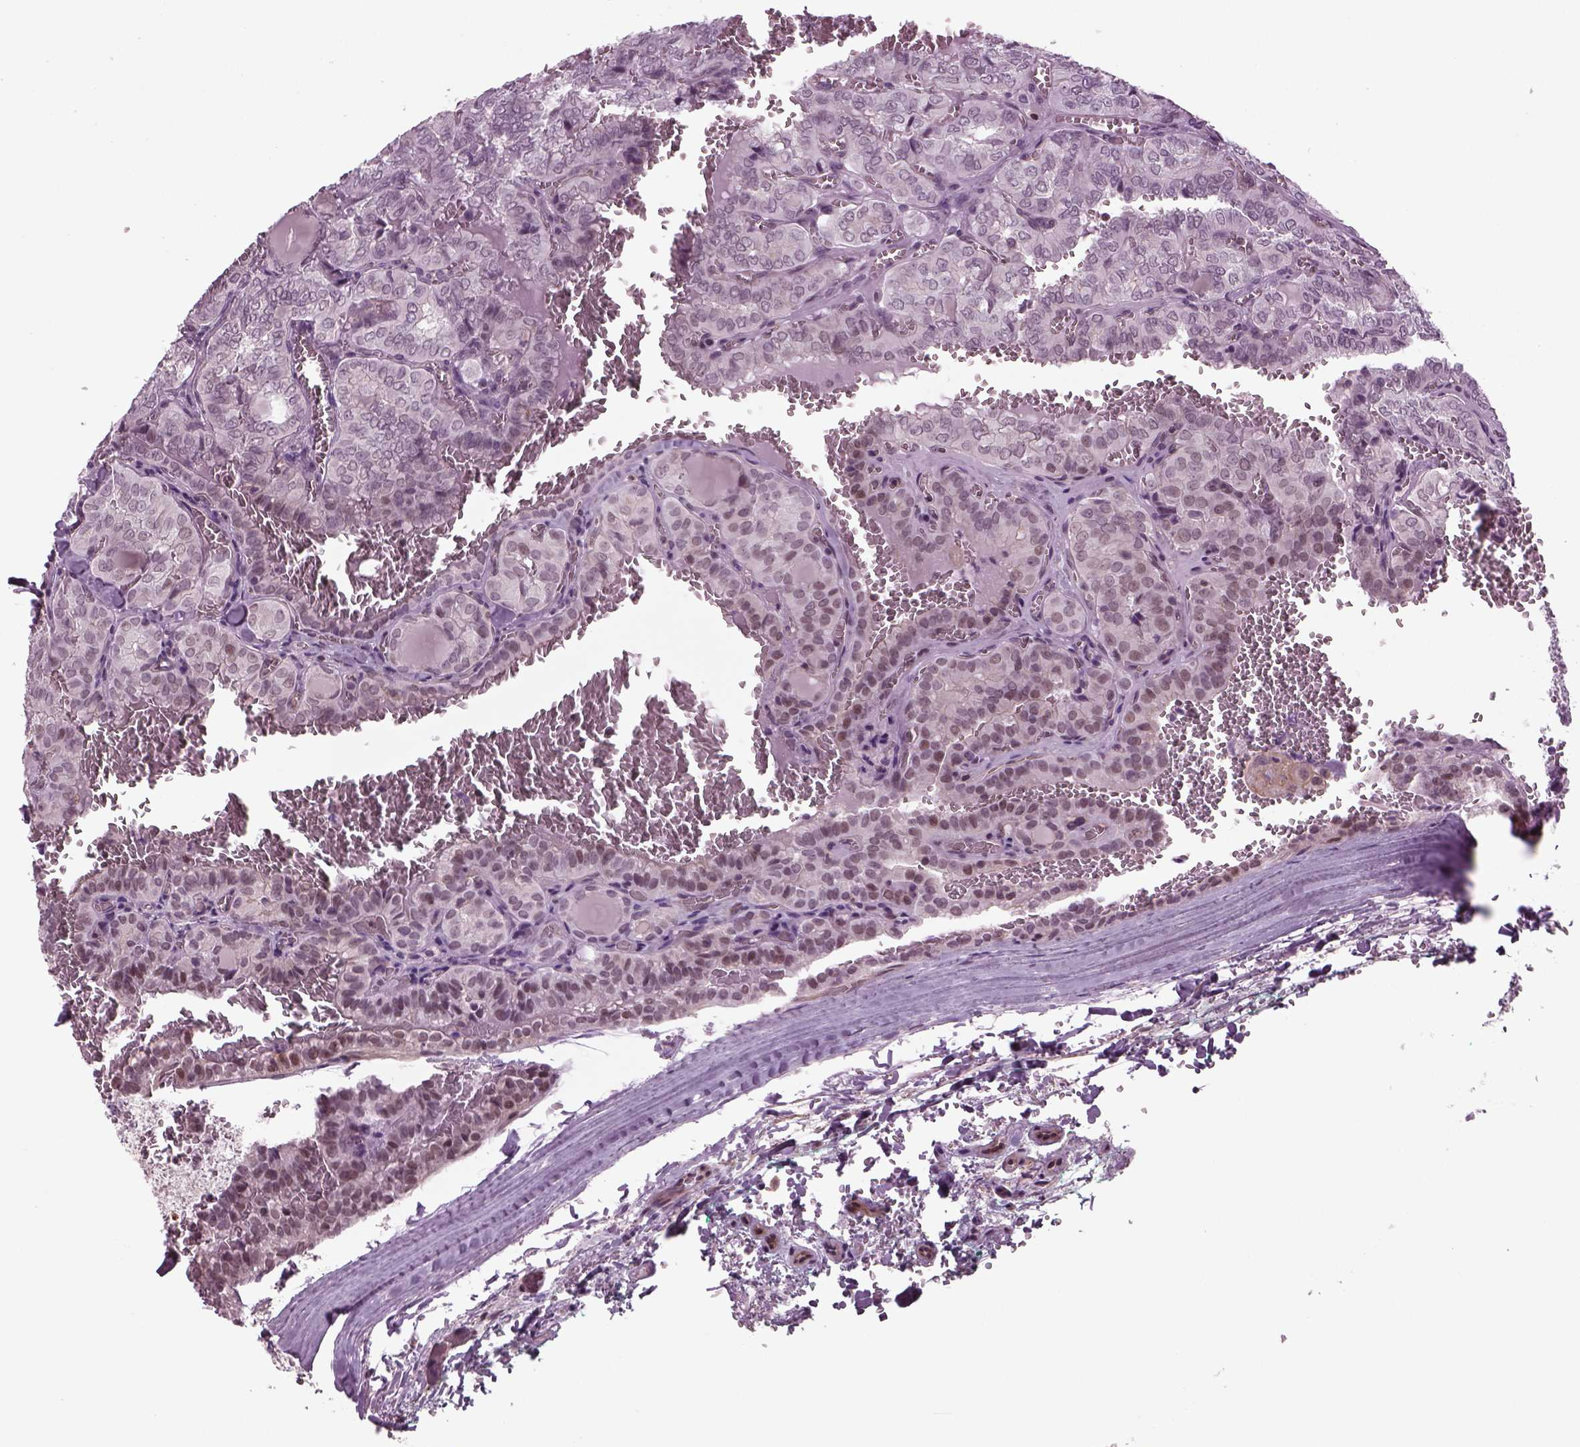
{"staining": {"intensity": "moderate", "quantity": "<25%", "location": "nuclear"}, "tissue": "thyroid cancer", "cell_type": "Tumor cells", "image_type": "cancer", "snomed": [{"axis": "morphology", "description": "Papillary adenocarcinoma, NOS"}, {"axis": "topography", "description": "Thyroid gland"}], "caption": "Human thyroid cancer stained with a protein marker demonstrates moderate staining in tumor cells.", "gene": "ODF3", "patient": {"sex": "female", "age": 41}}